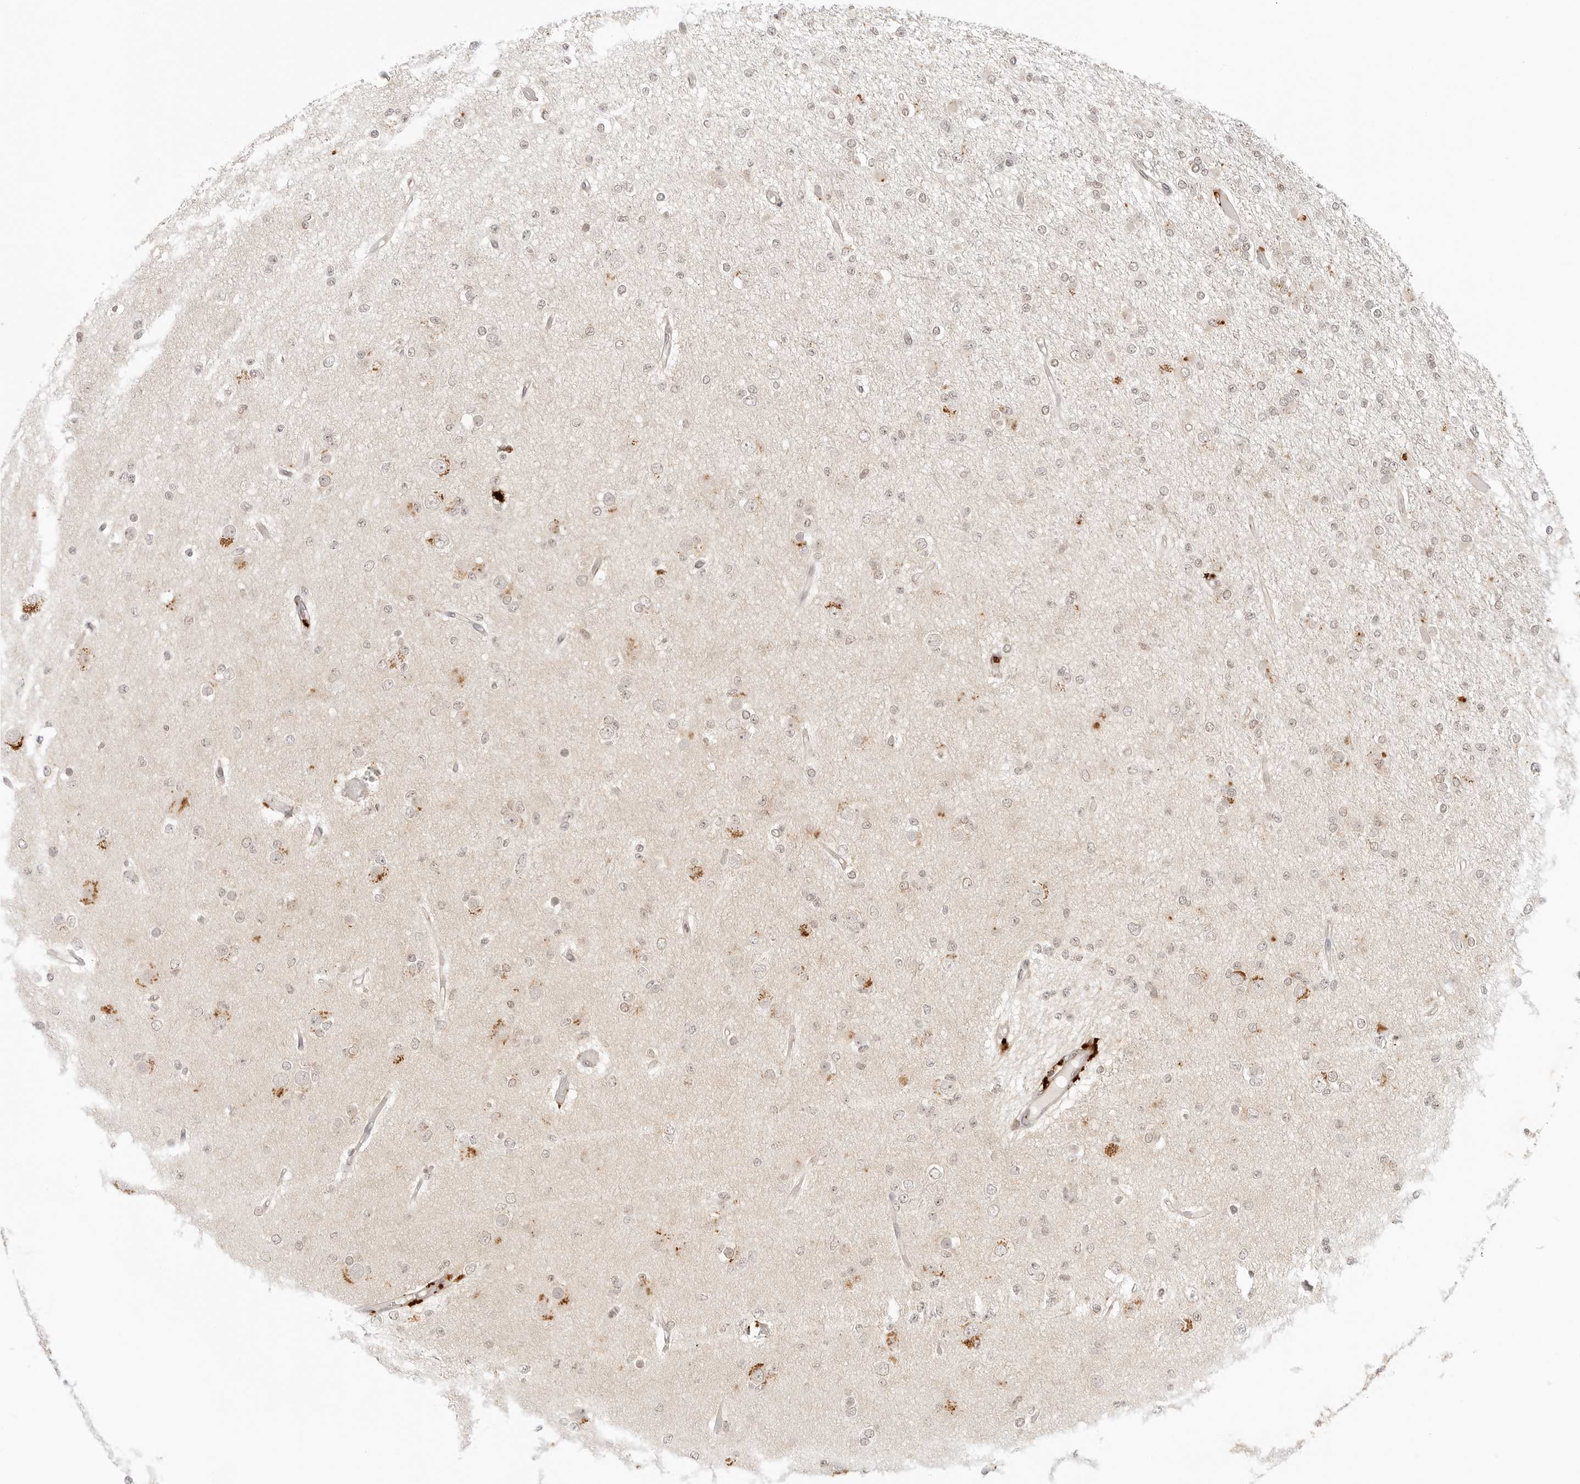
{"staining": {"intensity": "negative", "quantity": "none", "location": "none"}, "tissue": "glioma", "cell_type": "Tumor cells", "image_type": "cancer", "snomed": [{"axis": "morphology", "description": "Glioma, malignant, Low grade"}, {"axis": "topography", "description": "Brain"}], "caption": "Tumor cells are negative for protein expression in human glioma. (DAB (3,3'-diaminobenzidine) IHC visualized using brightfield microscopy, high magnification).", "gene": "EPHA1", "patient": {"sex": "female", "age": 22}}